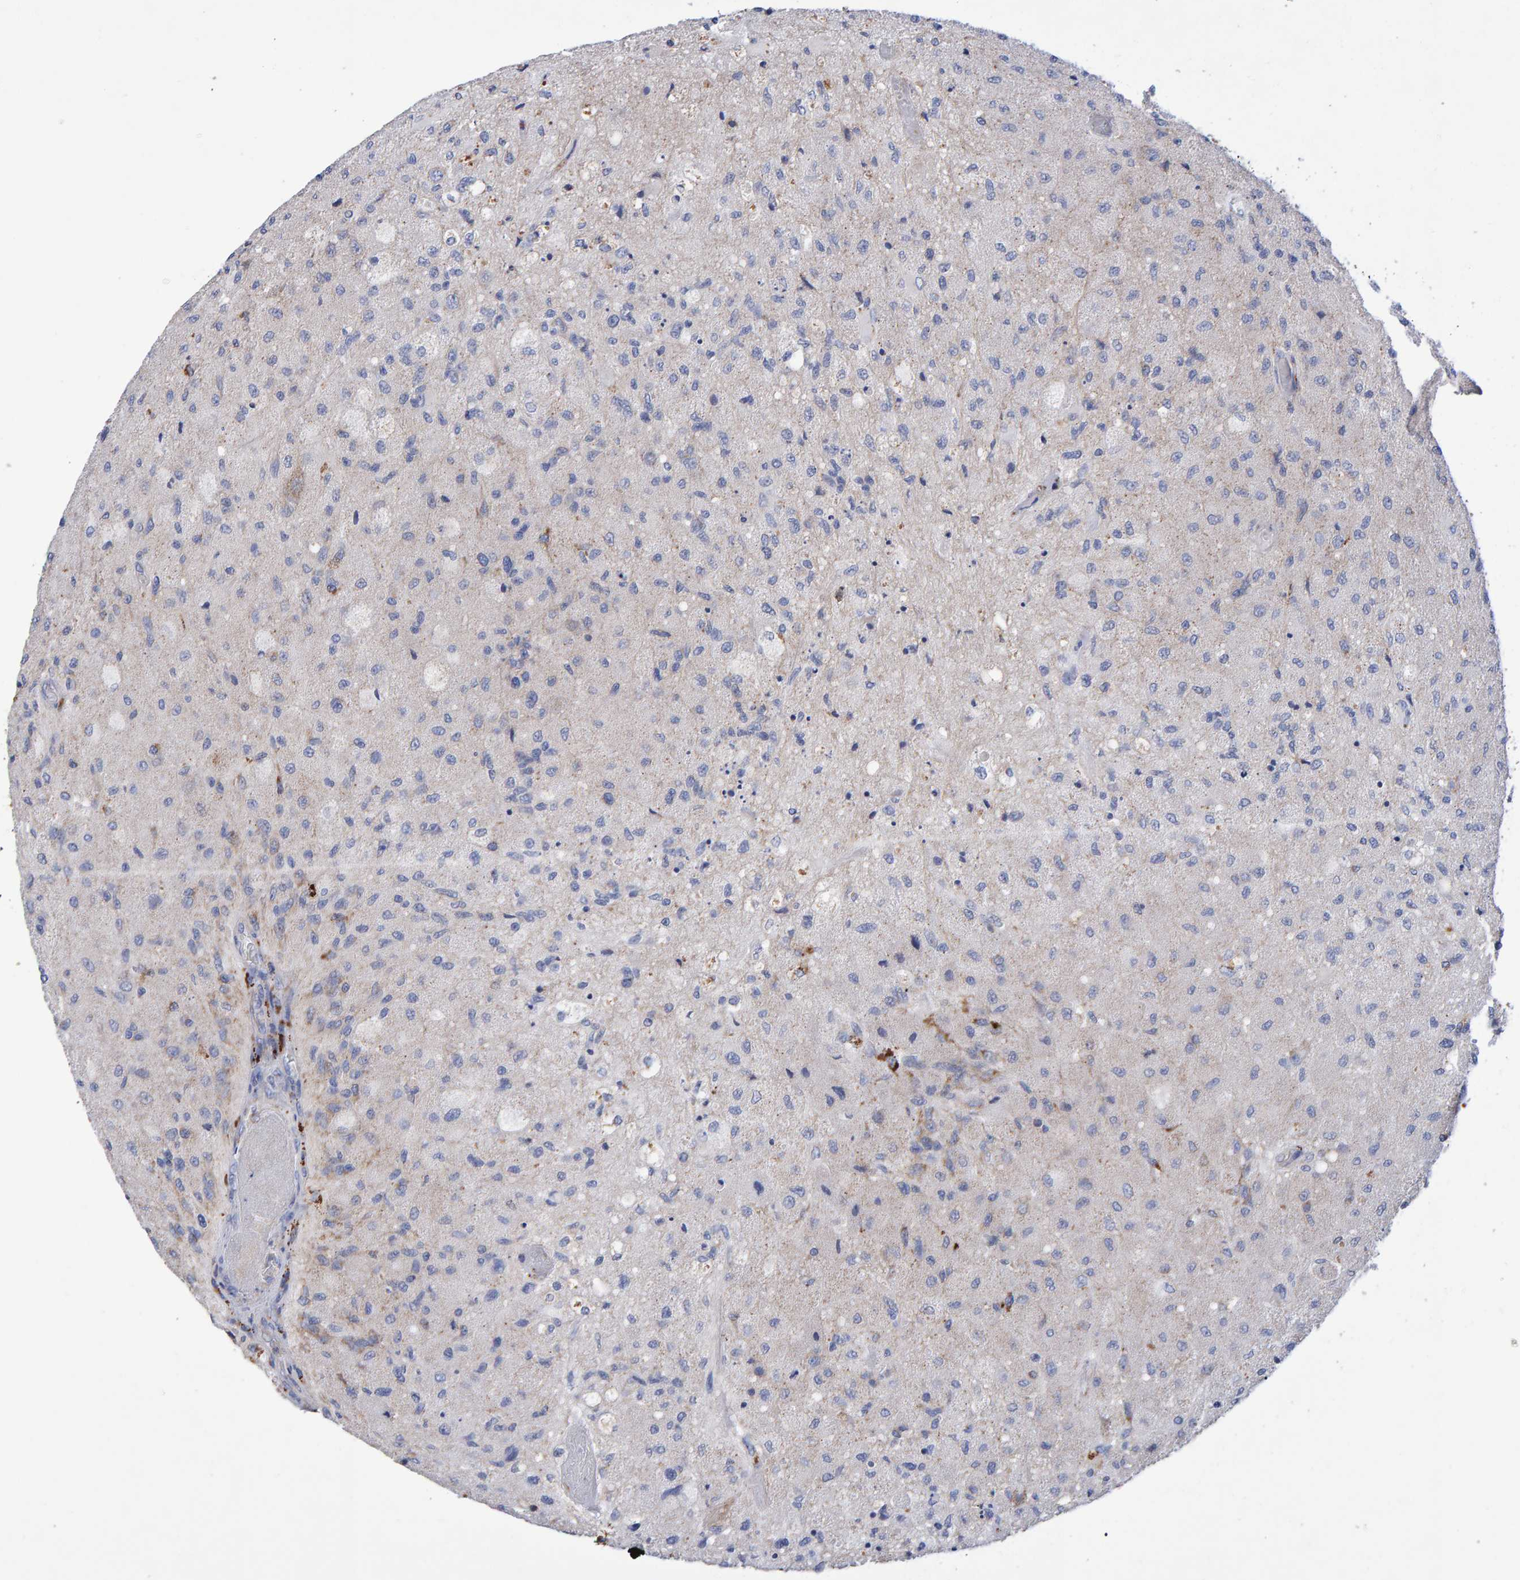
{"staining": {"intensity": "negative", "quantity": "none", "location": "none"}, "tissue": "glioma", "cell_type": "Tumor cells", "image_type": "cancer", "snomed": [{"axis": "morphology", "description": "Normal tissue, NOS"}, {"axis": "morphology", "description": "Glioma, malignant, High grade"}, {"axis": "topography", "description": "Cerebral cortex"}], "caption": "Immunohistochemical staining of glioma demonstrates no significant expression in tumor cells.", "gene": "EFR3A", "patient": {"sex": "male", "age": 77}}